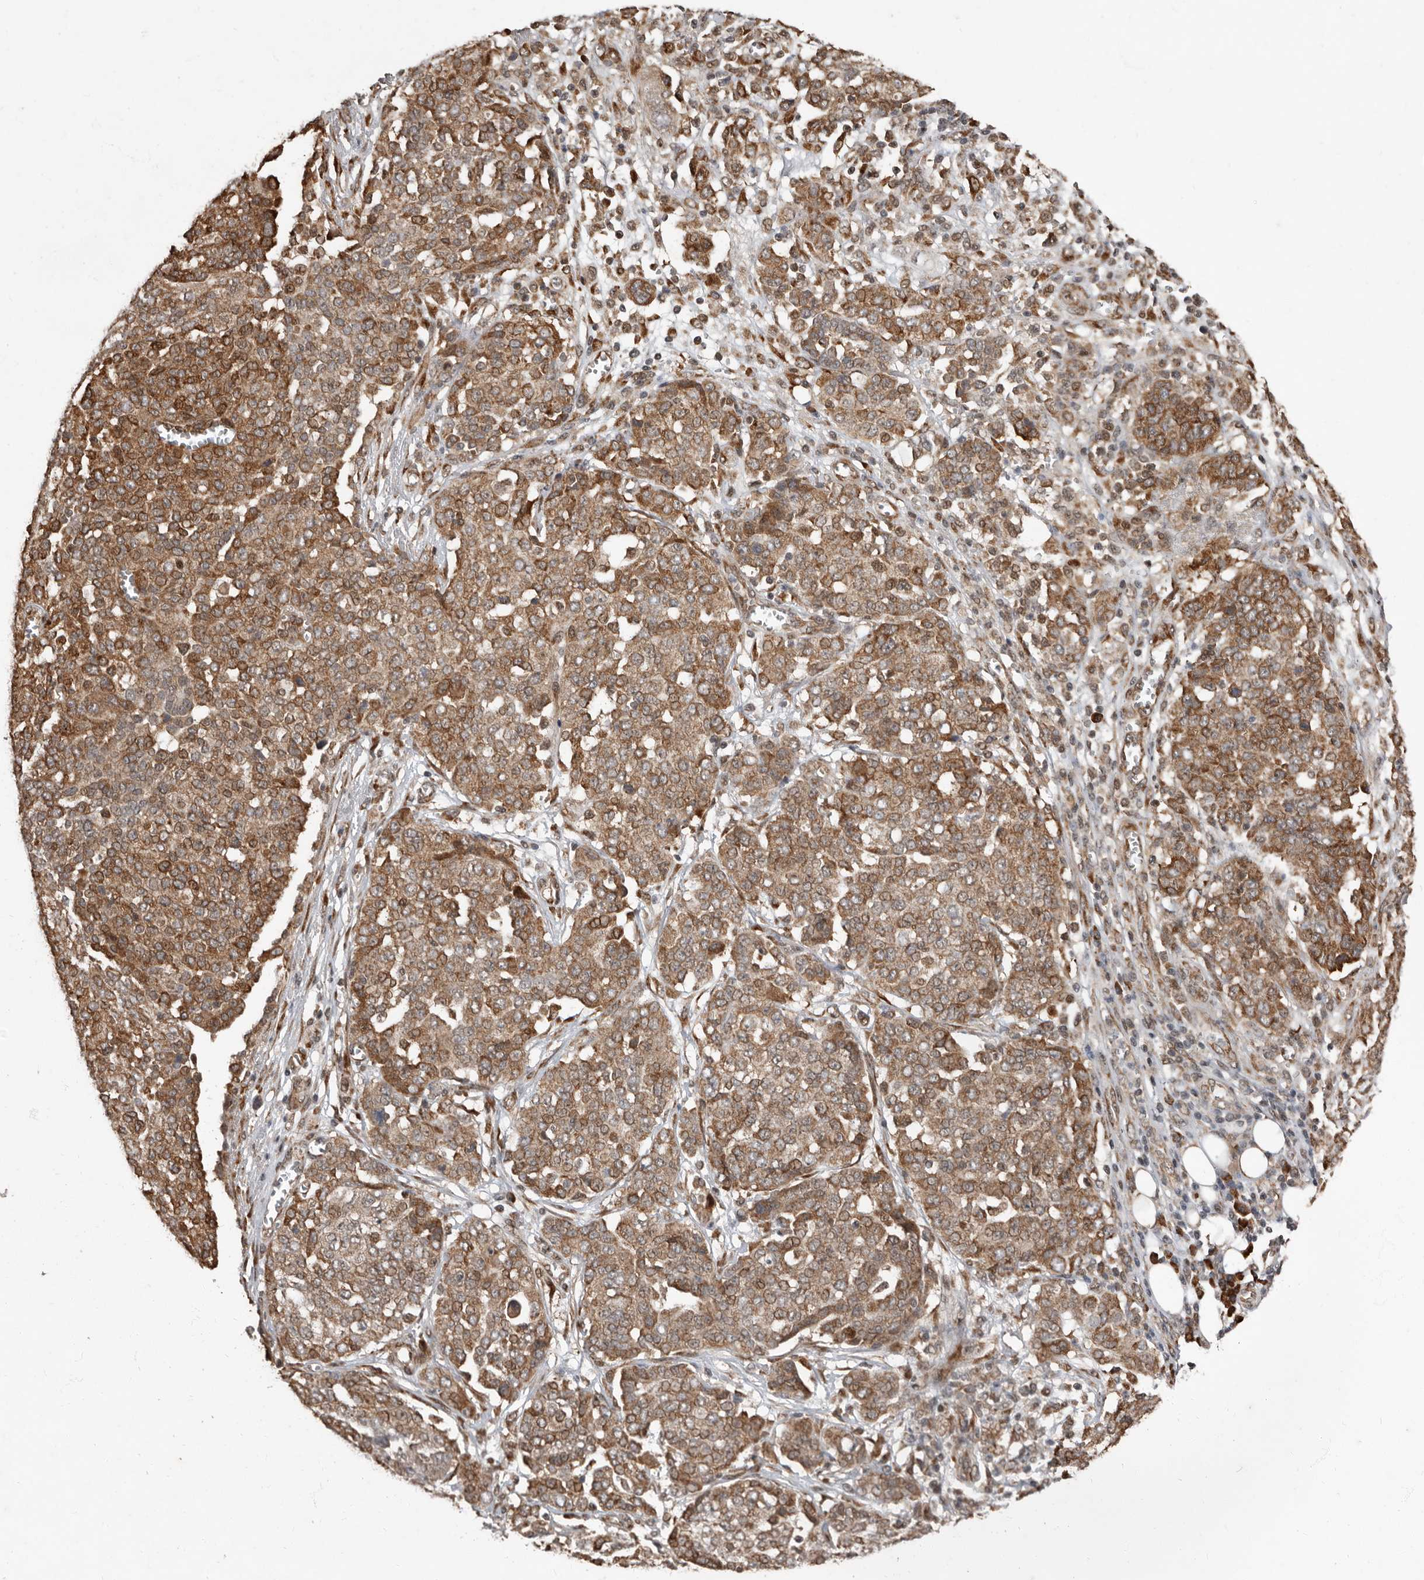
{"staining": {"intensity": "moderate", "quantity": ">75%", "location": "cytoplasmic/membranous"}, "tissue": "ovarian cancer", "cell_type": "Tumor cells", "image_type": "cancer", "snomed": [{"axis": "morphology", "description": "Cystadenocarcinoma, serous, NOS"}, {"axis": "topography", "description": "Soft tissue"}, {"axis": "topography", "description": "Ovary"}], "caption": "Protein positivity by immunohistochemistry displays moderate cytoplasmic/membranous expression in approximately >75% of tumor cells in ovarian cancer (serous cystadenocarcinoma).", "gene": "LRGUK", "patient": {"sex": "female", "age": 57}}